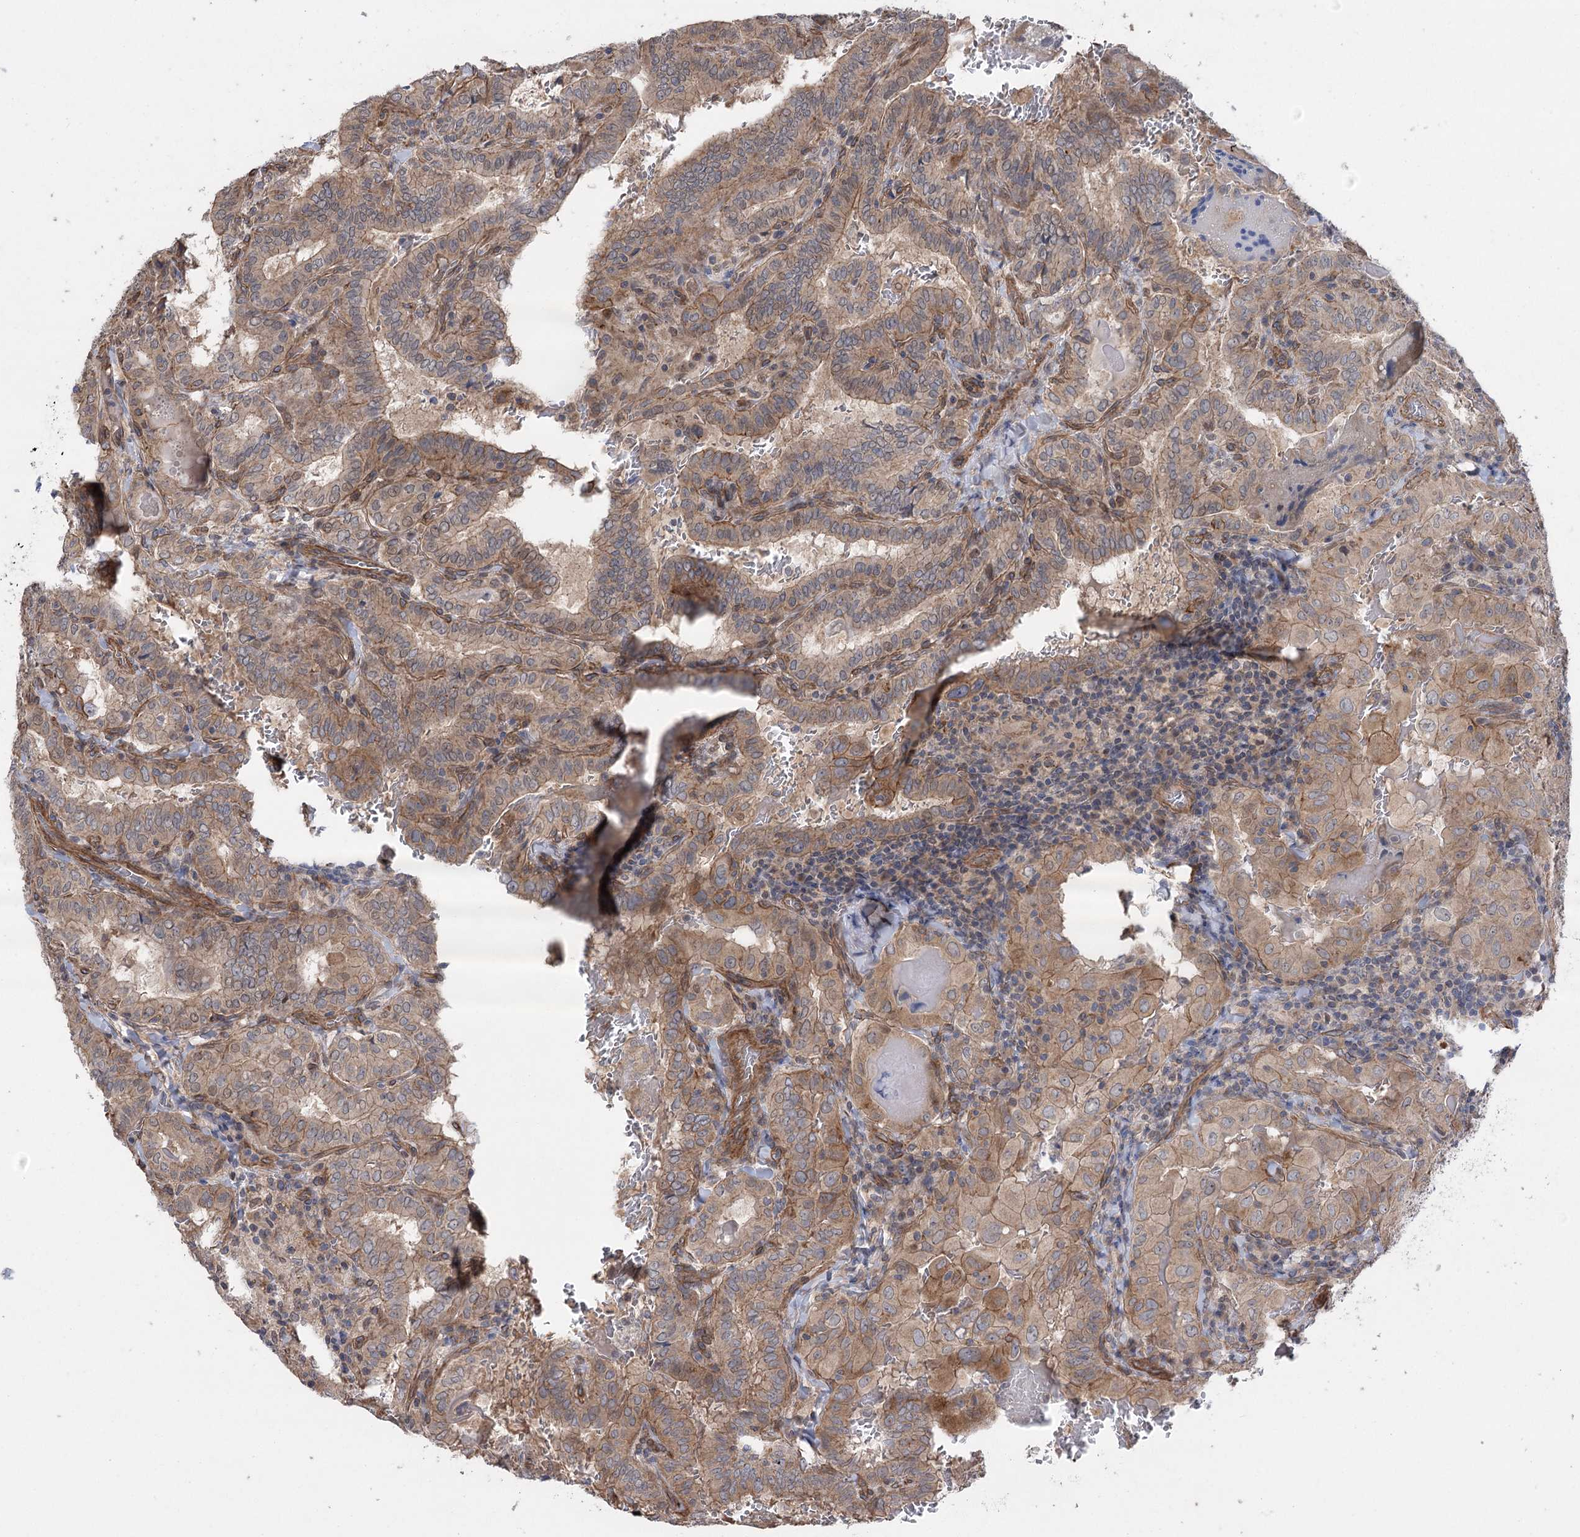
{"staining": {"intensity": "weak", "quantity": "25%-75%", "location": "cytoplasmic/membranous"}, "tissue": "thyroid cancer", "cell_type": "Tumor cells", "image_type": "cancer", "snomed": [{"axis": "morphology", "description": "Papillary adenocarcinoma, NOS"}, {"axis": "topography", "description": "Thyroid gland"}], "caption": "Protein positivity by immunohistochemistry (IHC) reveals weak cytoplasmic/membranous staining in about 25%-75% of tumor cells in thyroid papillary adenocarcinoma.", "gene": "RWDD4", "patient": {"sex": "female", "age": 72}}